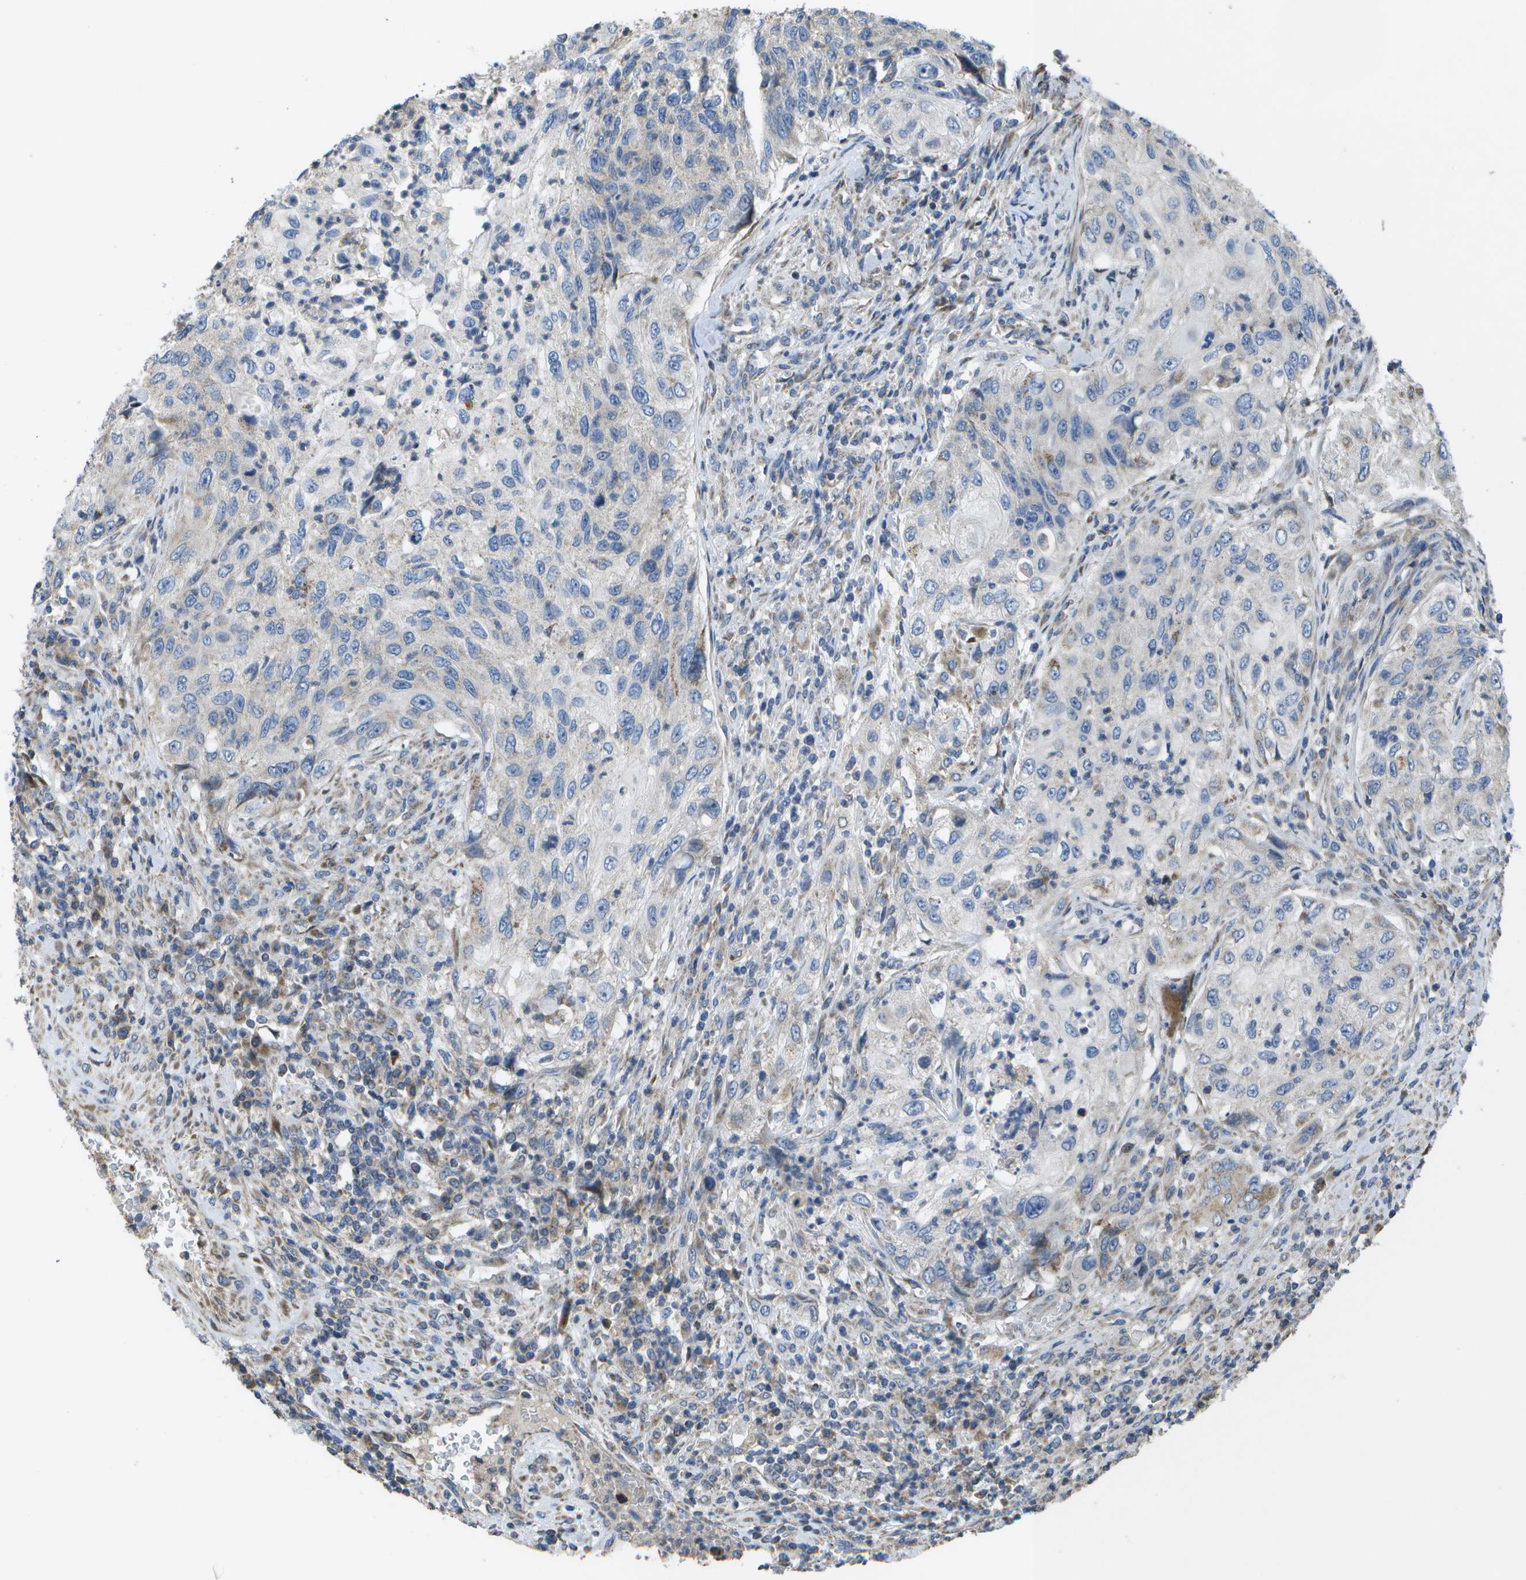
{"staining": {"intensity": "negative", "quantity": "none", "location": "none"}, "tissue": "urothelial cancer", "cell_type": "Tumor cells", "image_type": "cancer", "snomed": [{"axis": "morphology", "description": "Urothelial carcinoma, High grade"}, {"axis": "topography", "description": "Urinary bladder"}], "caption": "Tumor cells show no significant protein positivity in urothelial carcinoma (high-grade).", "gene": "HADHA", "patient": {"sex": "female", "age": 60}}